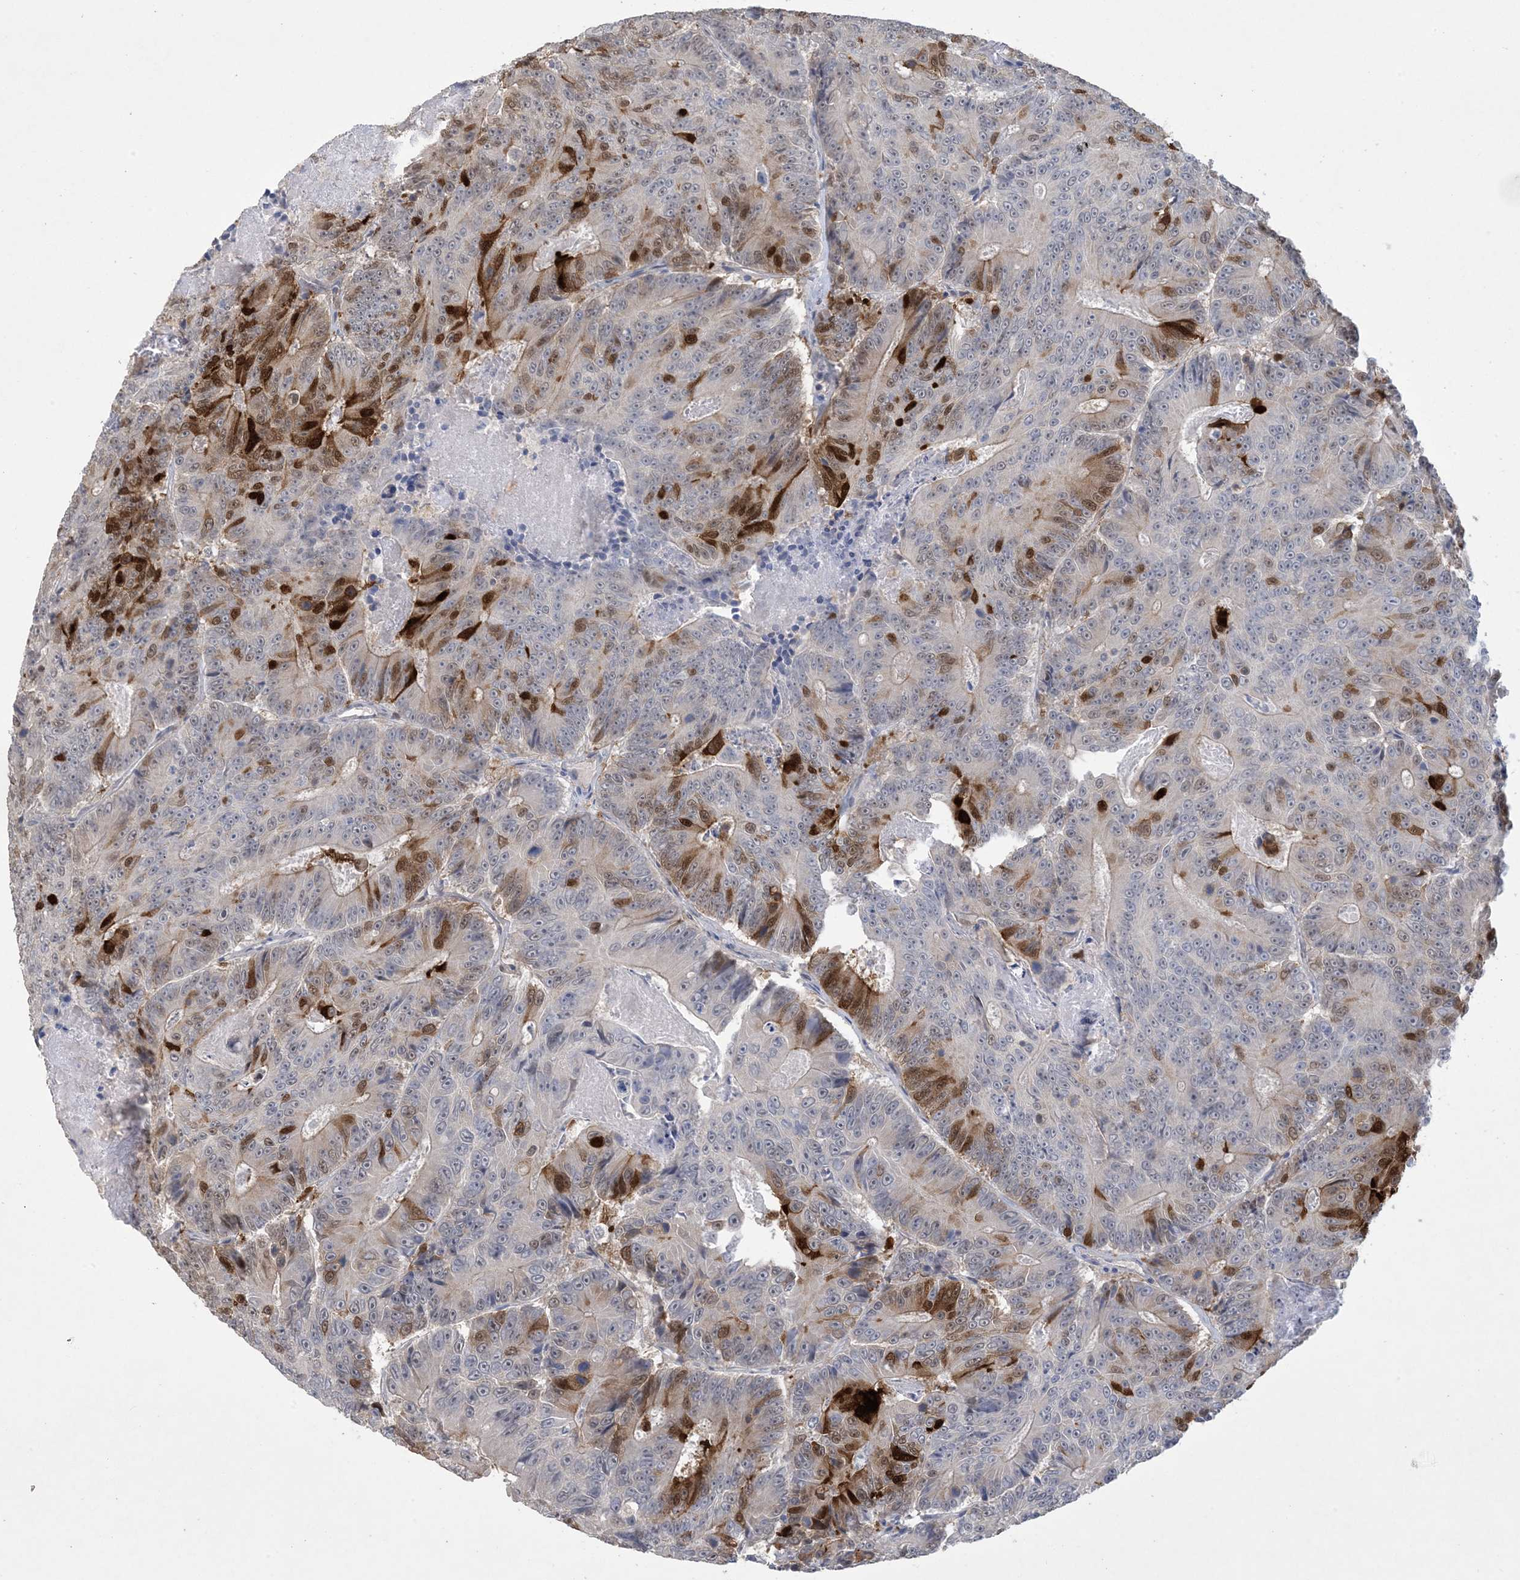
{"staining": {"intensity": "strong", "quantity": "<25%", "location": "cytoplasmic/membranous,nuclear"}, "tissue": "colorectal cancer", "cell_type": "Tumor cells", "image_type": "cancer", "snomed": [{"axis": "morphology", "description": "Adenocarcinoma, NOS"}, {"axis": "topography", "description": "Colon"}], "caption": "Immunohistochemical staining of colorectal cancer (adenocarcinoma) exhibits medium levels of strong cytoplasmic/membranous and nuclear expression in about <25% of tumor cells.", "gene": "HMGCS1", "patient": {"sex": "male", "age": 83}}